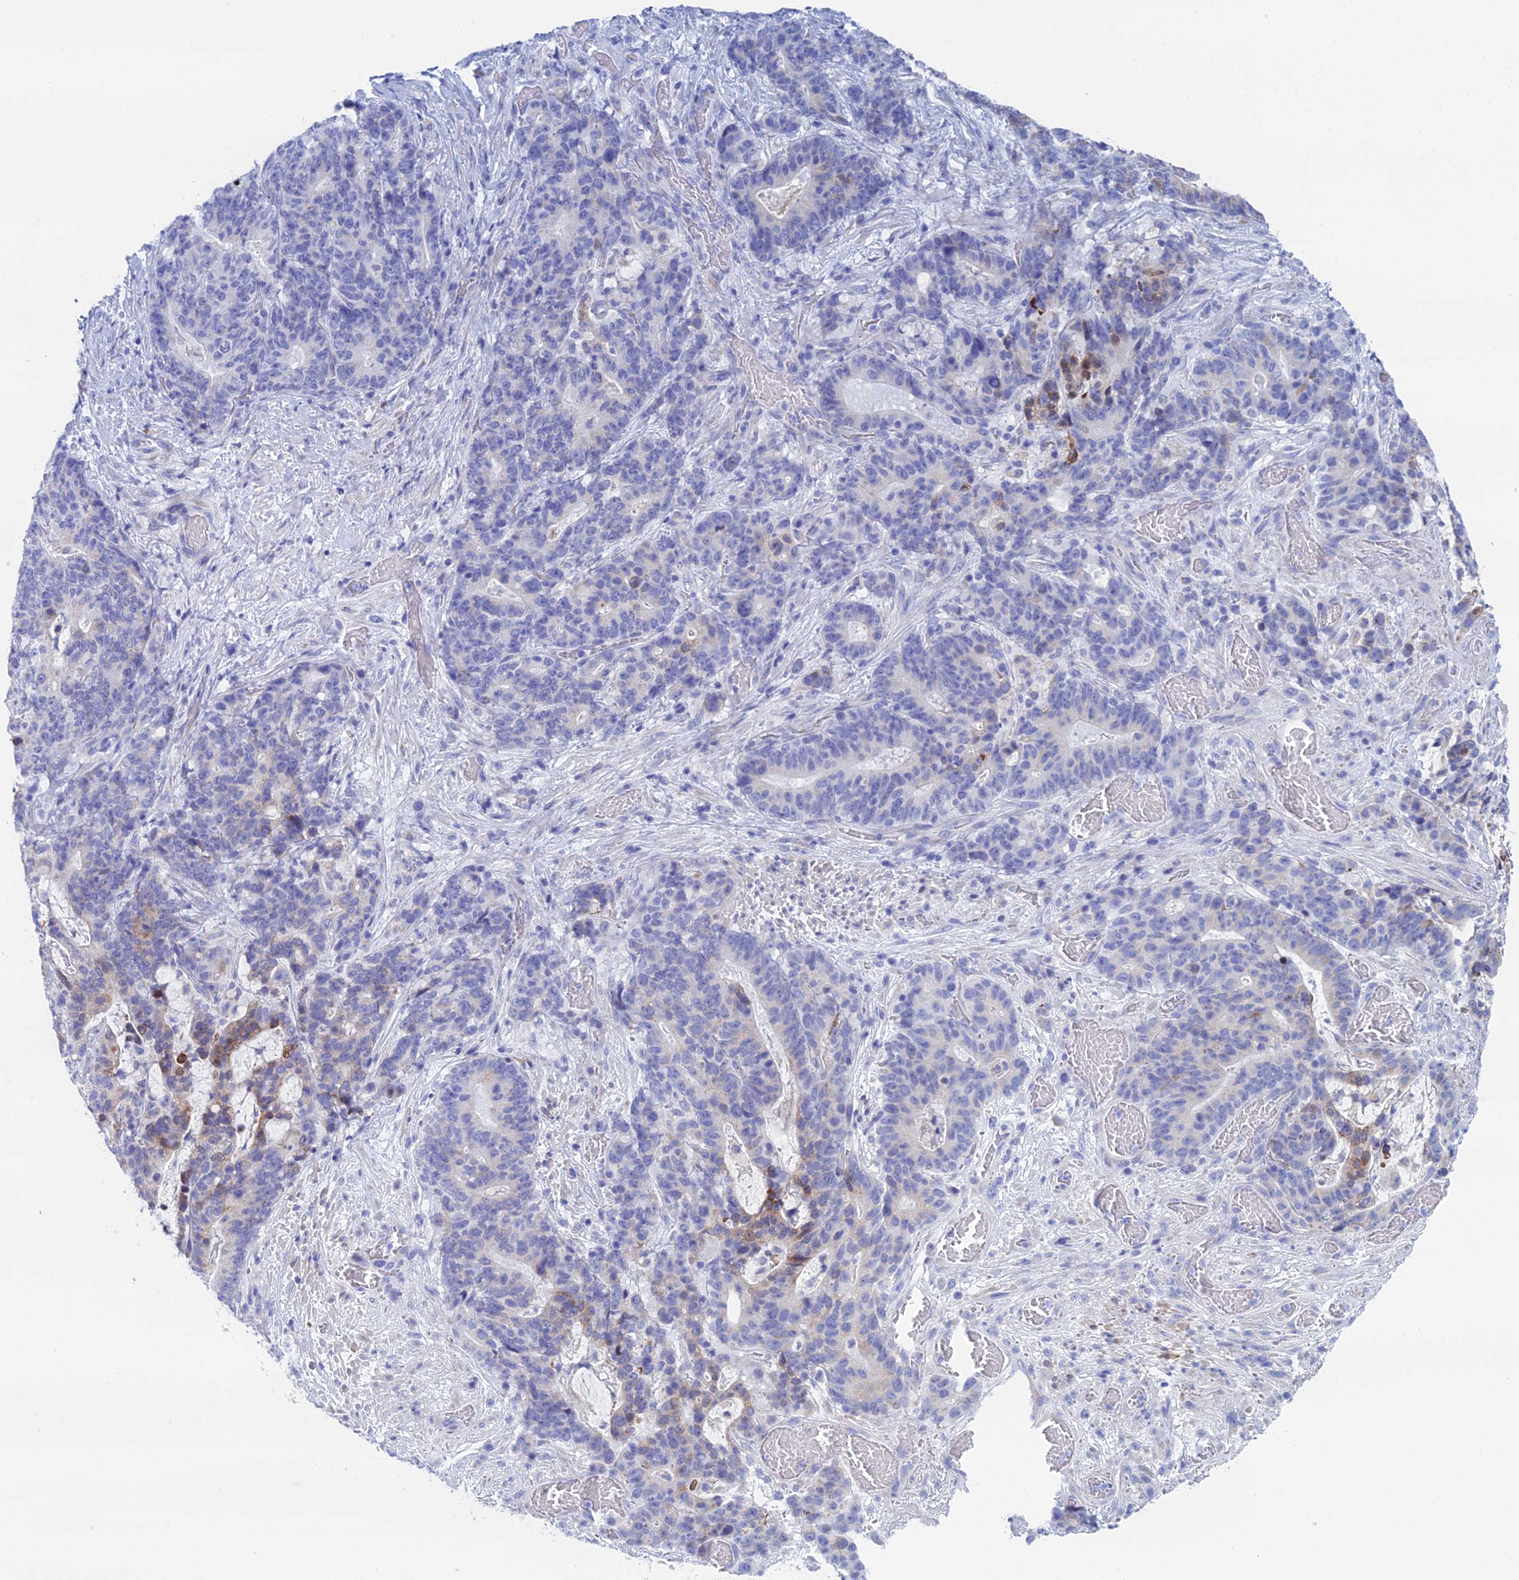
{"staining": {"intensity": "moderate", "quantity": "<25%", "location": "cytoplasmic/membranous"}, "tissue": "stomach cancer", "cell_type": "Tumor cells", "image_type": "cancer", "snomed": [{"axis": "morphology", "description": "Normal tissue, NOS"}, {"axis": "morphology", "description": "Adenocarcinoma, NOS"}, {"axis": "topography", "description": "Stomach"}], "caption": "Stomach cancer (adenocarcinoma) was stained to show a protein in brown. There is low levels of moderate cytoplasmic/membranous staining in approximately <25% of tumor cells. Ihc stains the protein of interest in brown and the nuclei are stained blue.", "gene": "CFAP210", "patient": {"sex": "female", "age": 64}}